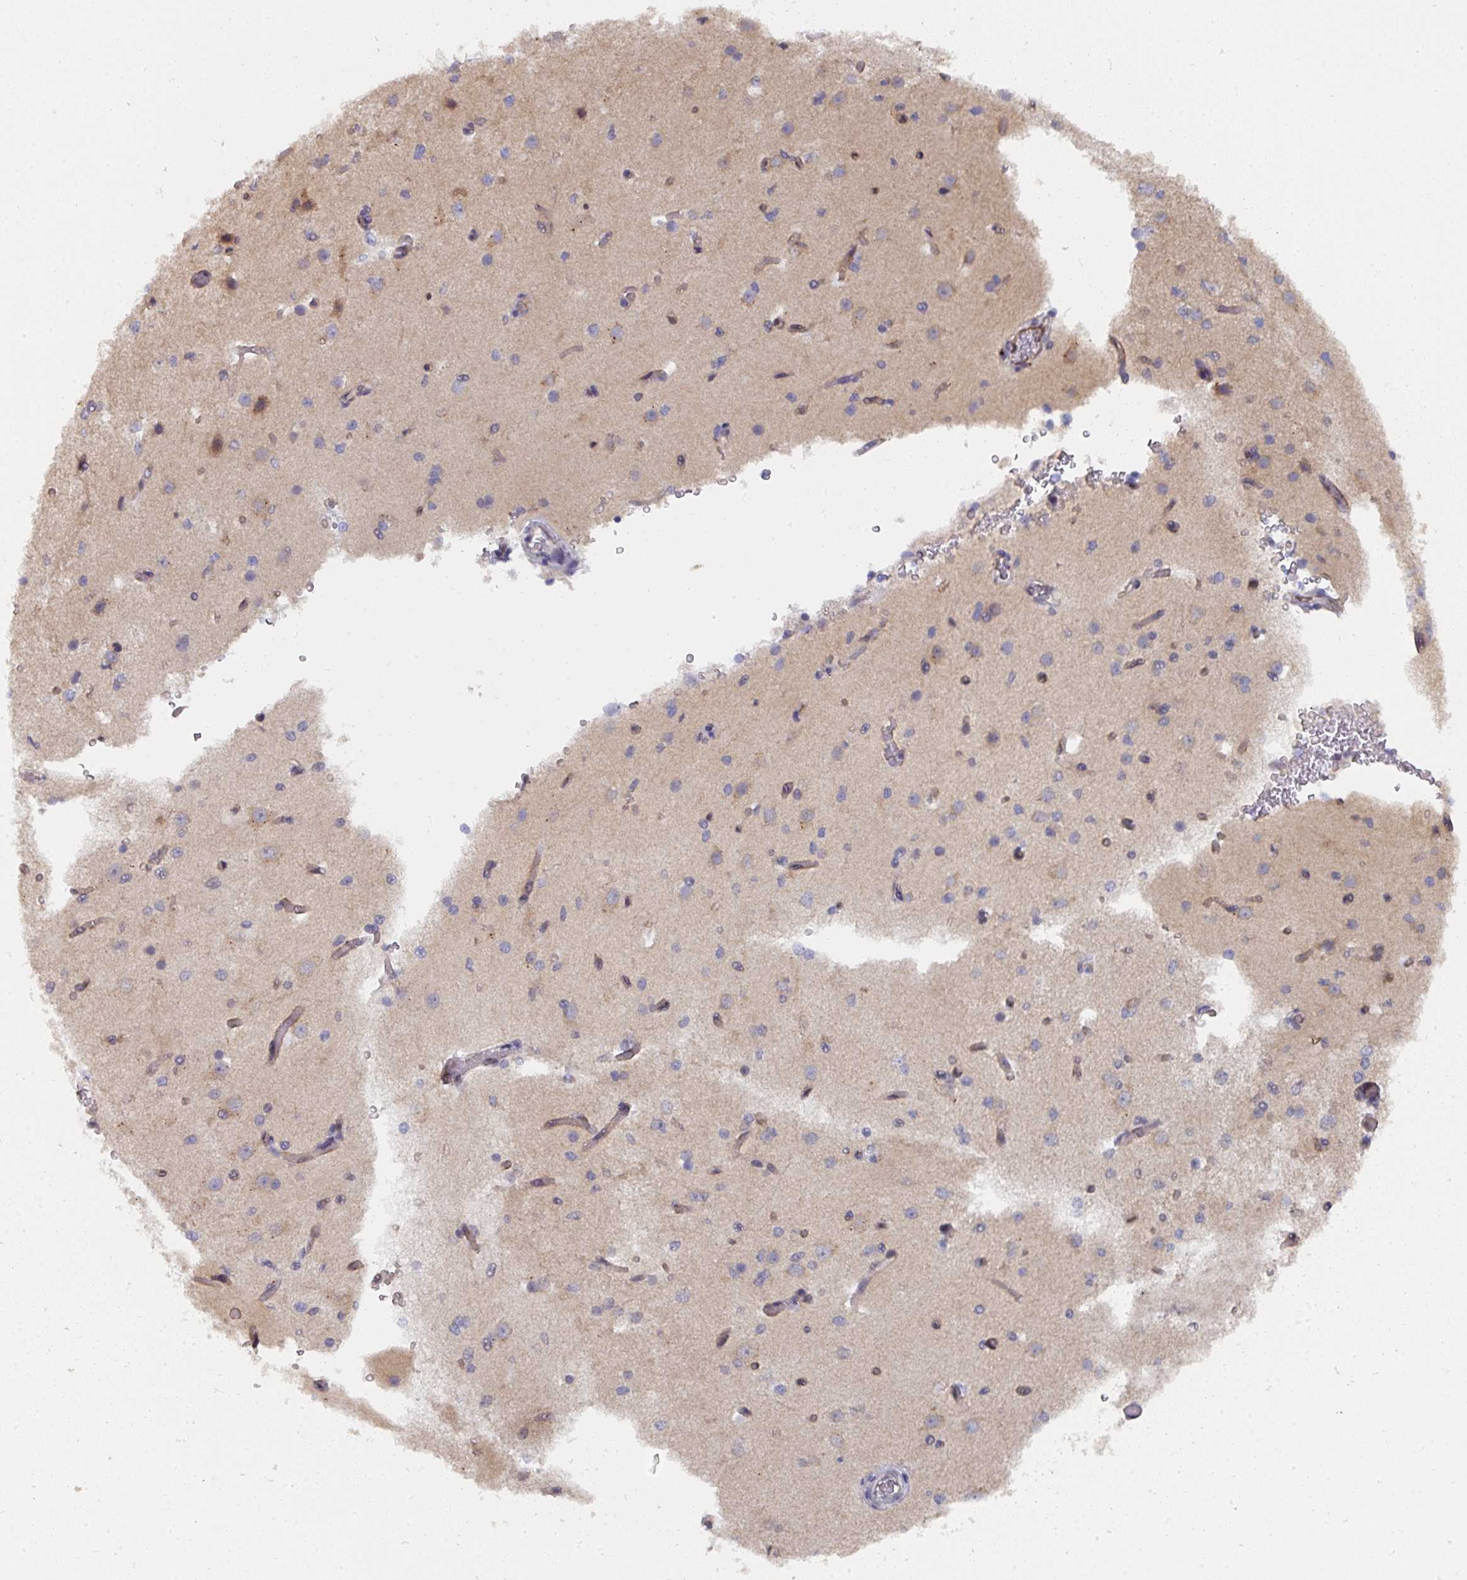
{"staining": {"intensity": "weak", "quantity": ">75%", "location": "cytoplasmic/membranous"}, "tissue": "cerebral cortex", "cell_type": "Endothelial cells", "image_type": "normal", "snomed": [{"axis": "morphology", "description": "Normal tissue, NOS"}, {"axis": "morphology", "description": "Inflammation, NOS"}, {"axis": "topography", "description": "Cerebral cortex"}], "caption": "Immunohistochemical staining of unremarkable cerebral cortex exhibits low levels of weak cytoplasmic/membranous positivity in approximately >75% of endothelial cells. (Stains: DAB in brown, nuclei in blue, Microscopy: brightfield microscopy at high magnification).", "gene": "C18orf25", "patient": {"sex": "male", "age": 6}}